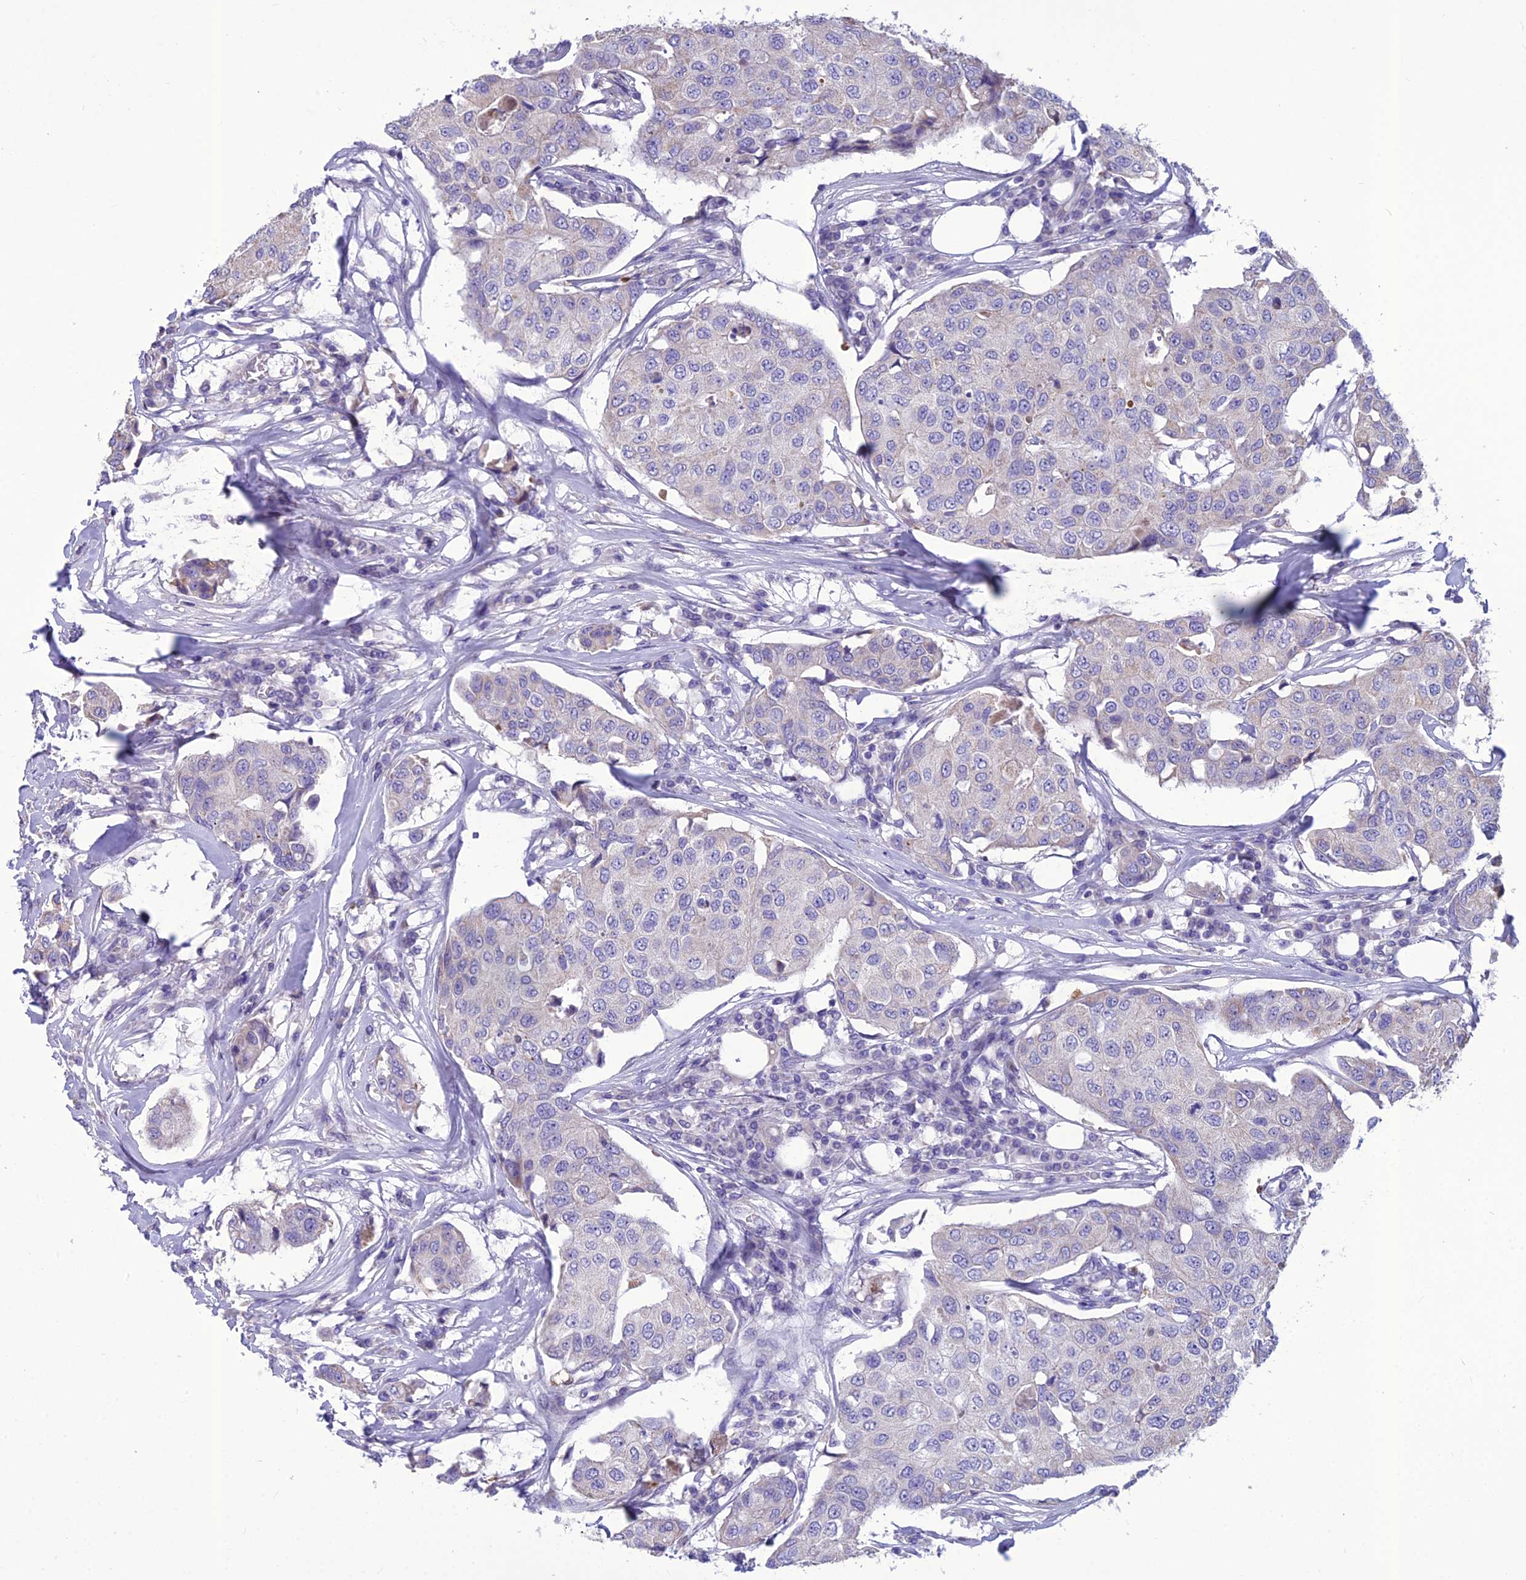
{"staining": {"intensity": "negative", "quantity": "none", "location": "none"}, "tissue": "breast cancer", "cell_type": "Tumor cells", "image_type": "cancer", "snomed": [{"axis": "morphology", "description": "Duct carcinoma"}, {"axis": "topography", "description": "Breast"}], "caption": "High magnification brightfield microscopy of infiltrating ductal carcinoma (breast) stained with DAB (brown) and counterstained with hematoxylin (blue): tumor cells show no significant staining.", "gene": "BHMT2", "patient": {"sex": "female", "age": 80}}